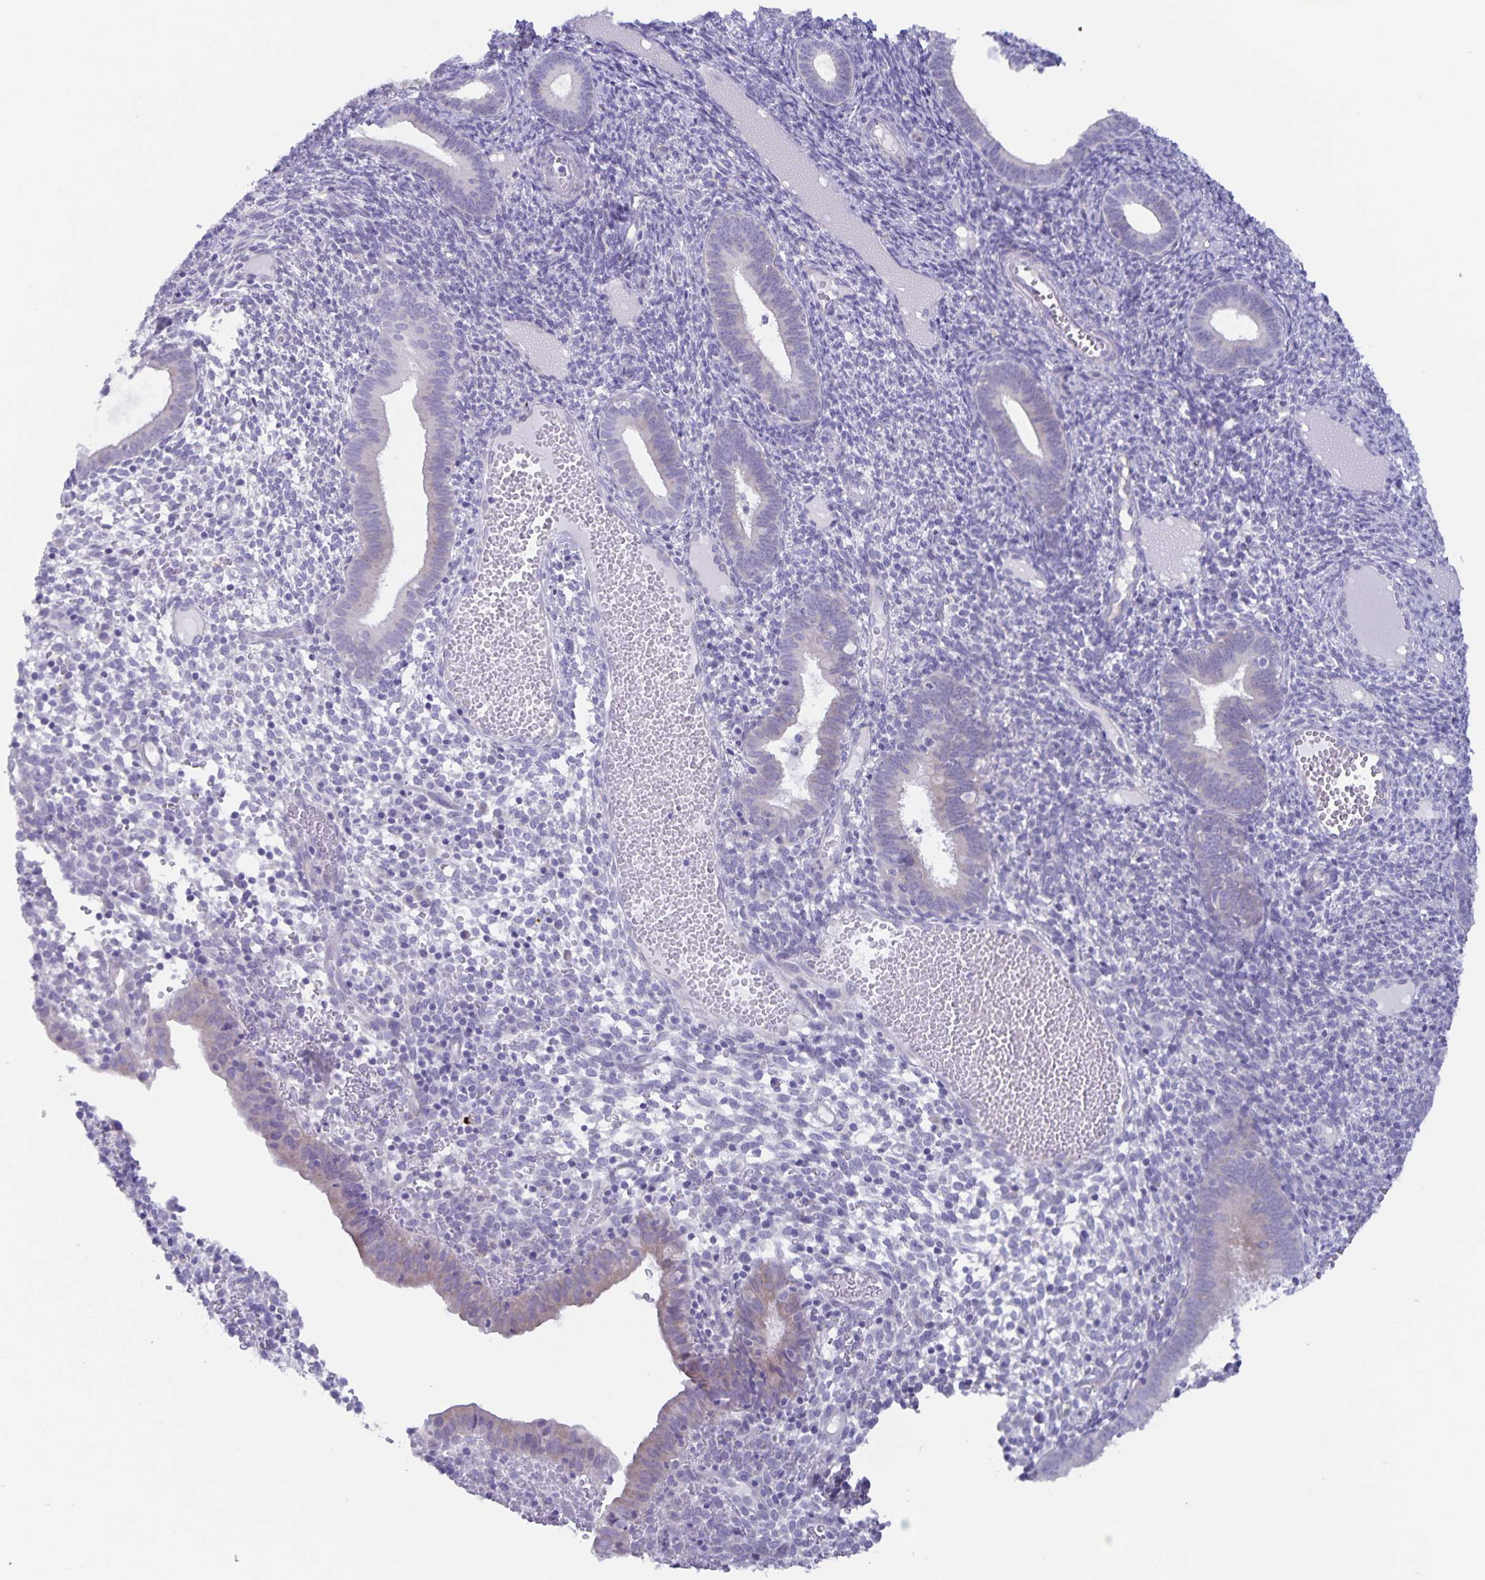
{"staining": {"intensity": "negative", "quantity": "none", "location": "none"}, "tissue": "endometrium", "cell_type": "Cells in endometrial stroma", "image_type": "normal", "snomed": [{"axis": "morphology", "description": "Normal tissue, NOS"}, {"axis": "topography", "description": "Endometrium"}], "caption": "This is an IHC photomicrograph of normal human endometrium. There is no staining in cells in endometrial stroma.", "gene": "AQP4", "patient": {"sex": "female", "age": 41}}